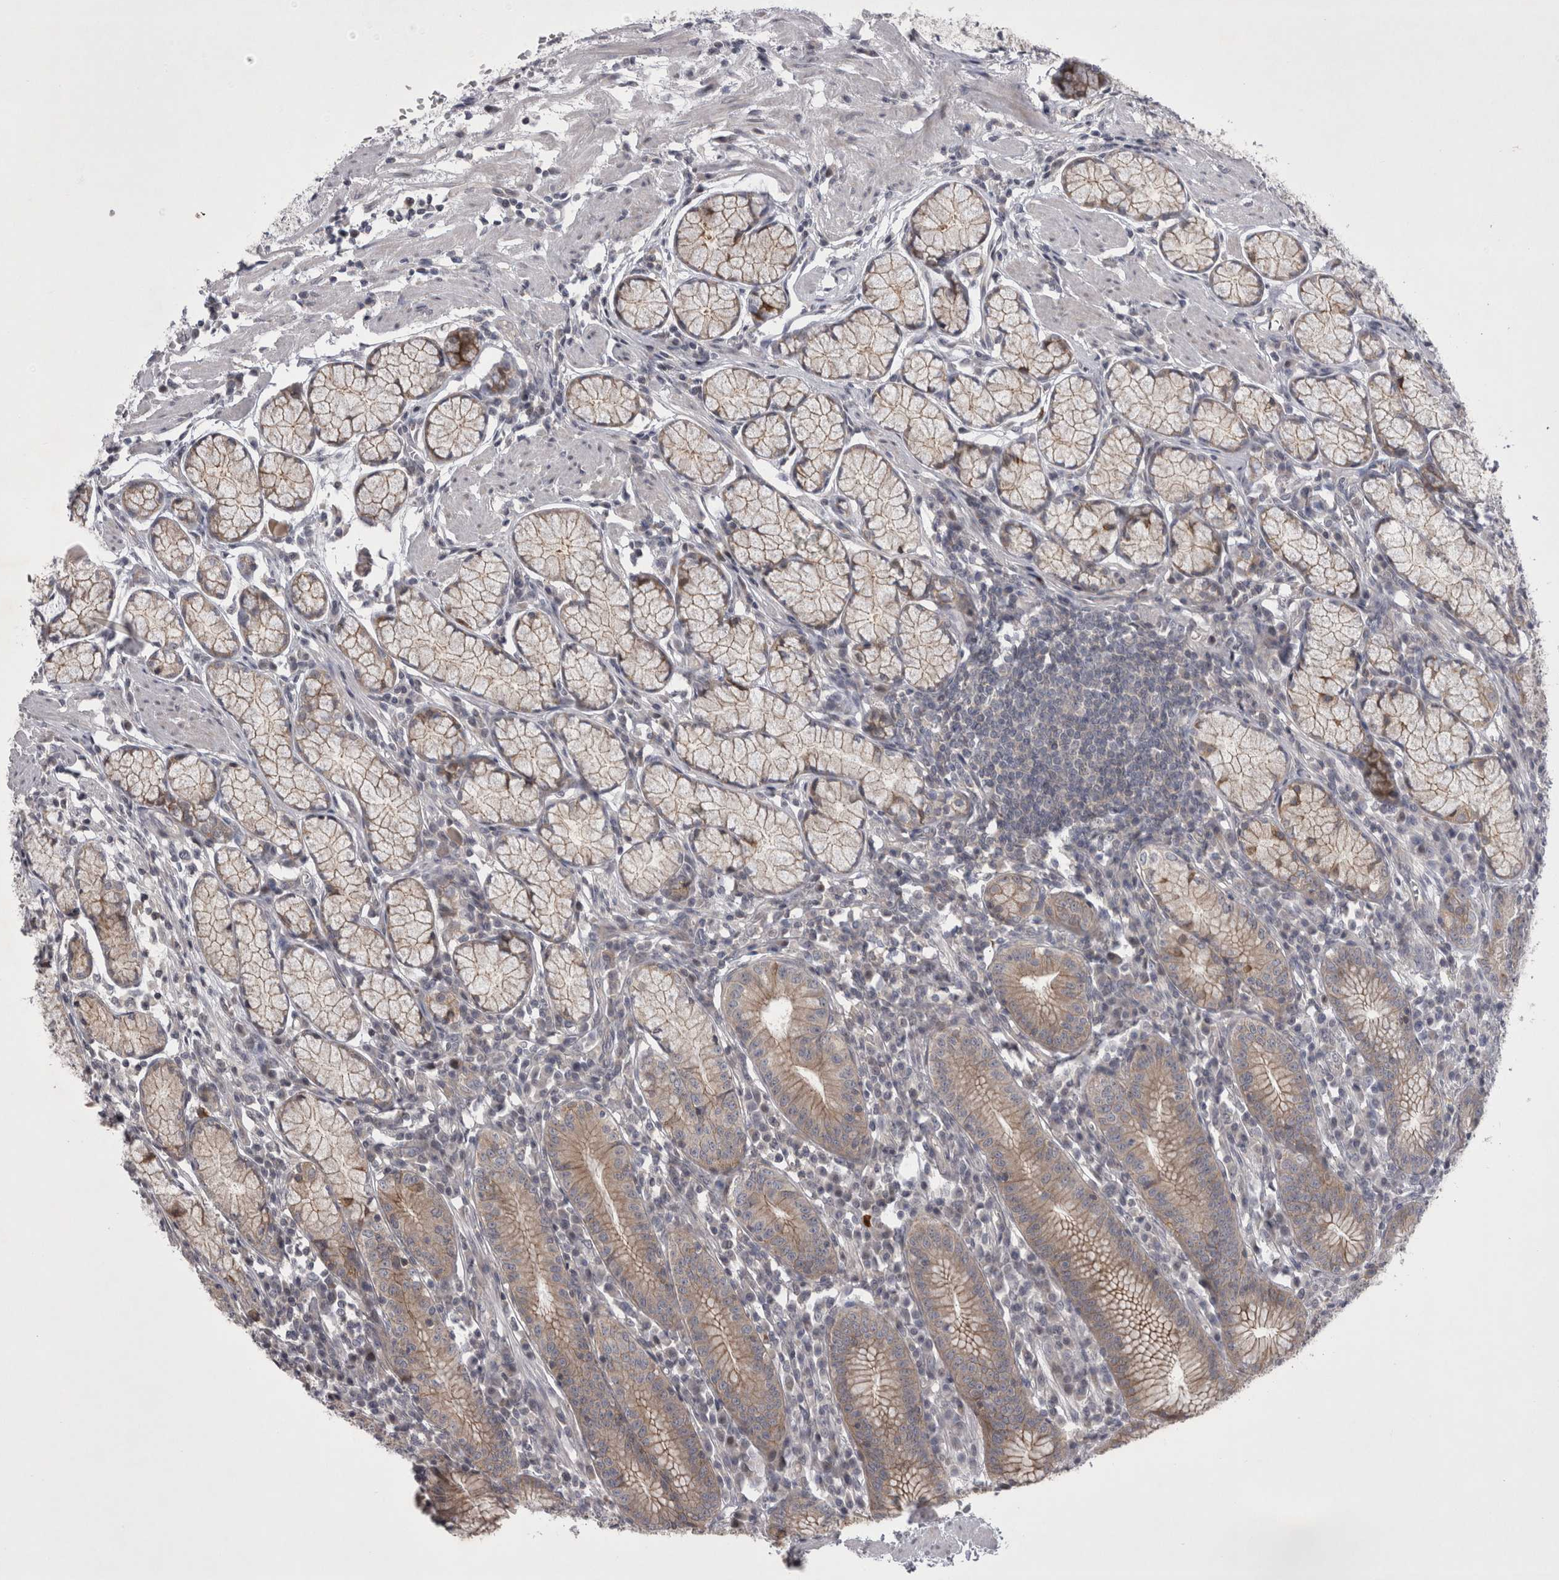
{"staining": {"intensity": "moderate", "quantity": "25%-75%", "location": "cytoplasmic/membranous"}, "tissue": "stomach", "cell_type": "Glandular cells", "image_type": "normal", "snomed": [{"axis": "morphology", "description": "Normal tissue, NOS"}, {"axis": "topography", "description": "Stomach"}], "caption": "An IHC photomicrograph of benign tissue is shown. Protein staining in brown shows moderate cytoplasmic/membranous positivity in stomach within glandular cells. (DAB = brown stain, brightfield microscopy at high magnification).", "gene": "NENF", "patient": {"sex": "male", "age": 55}}